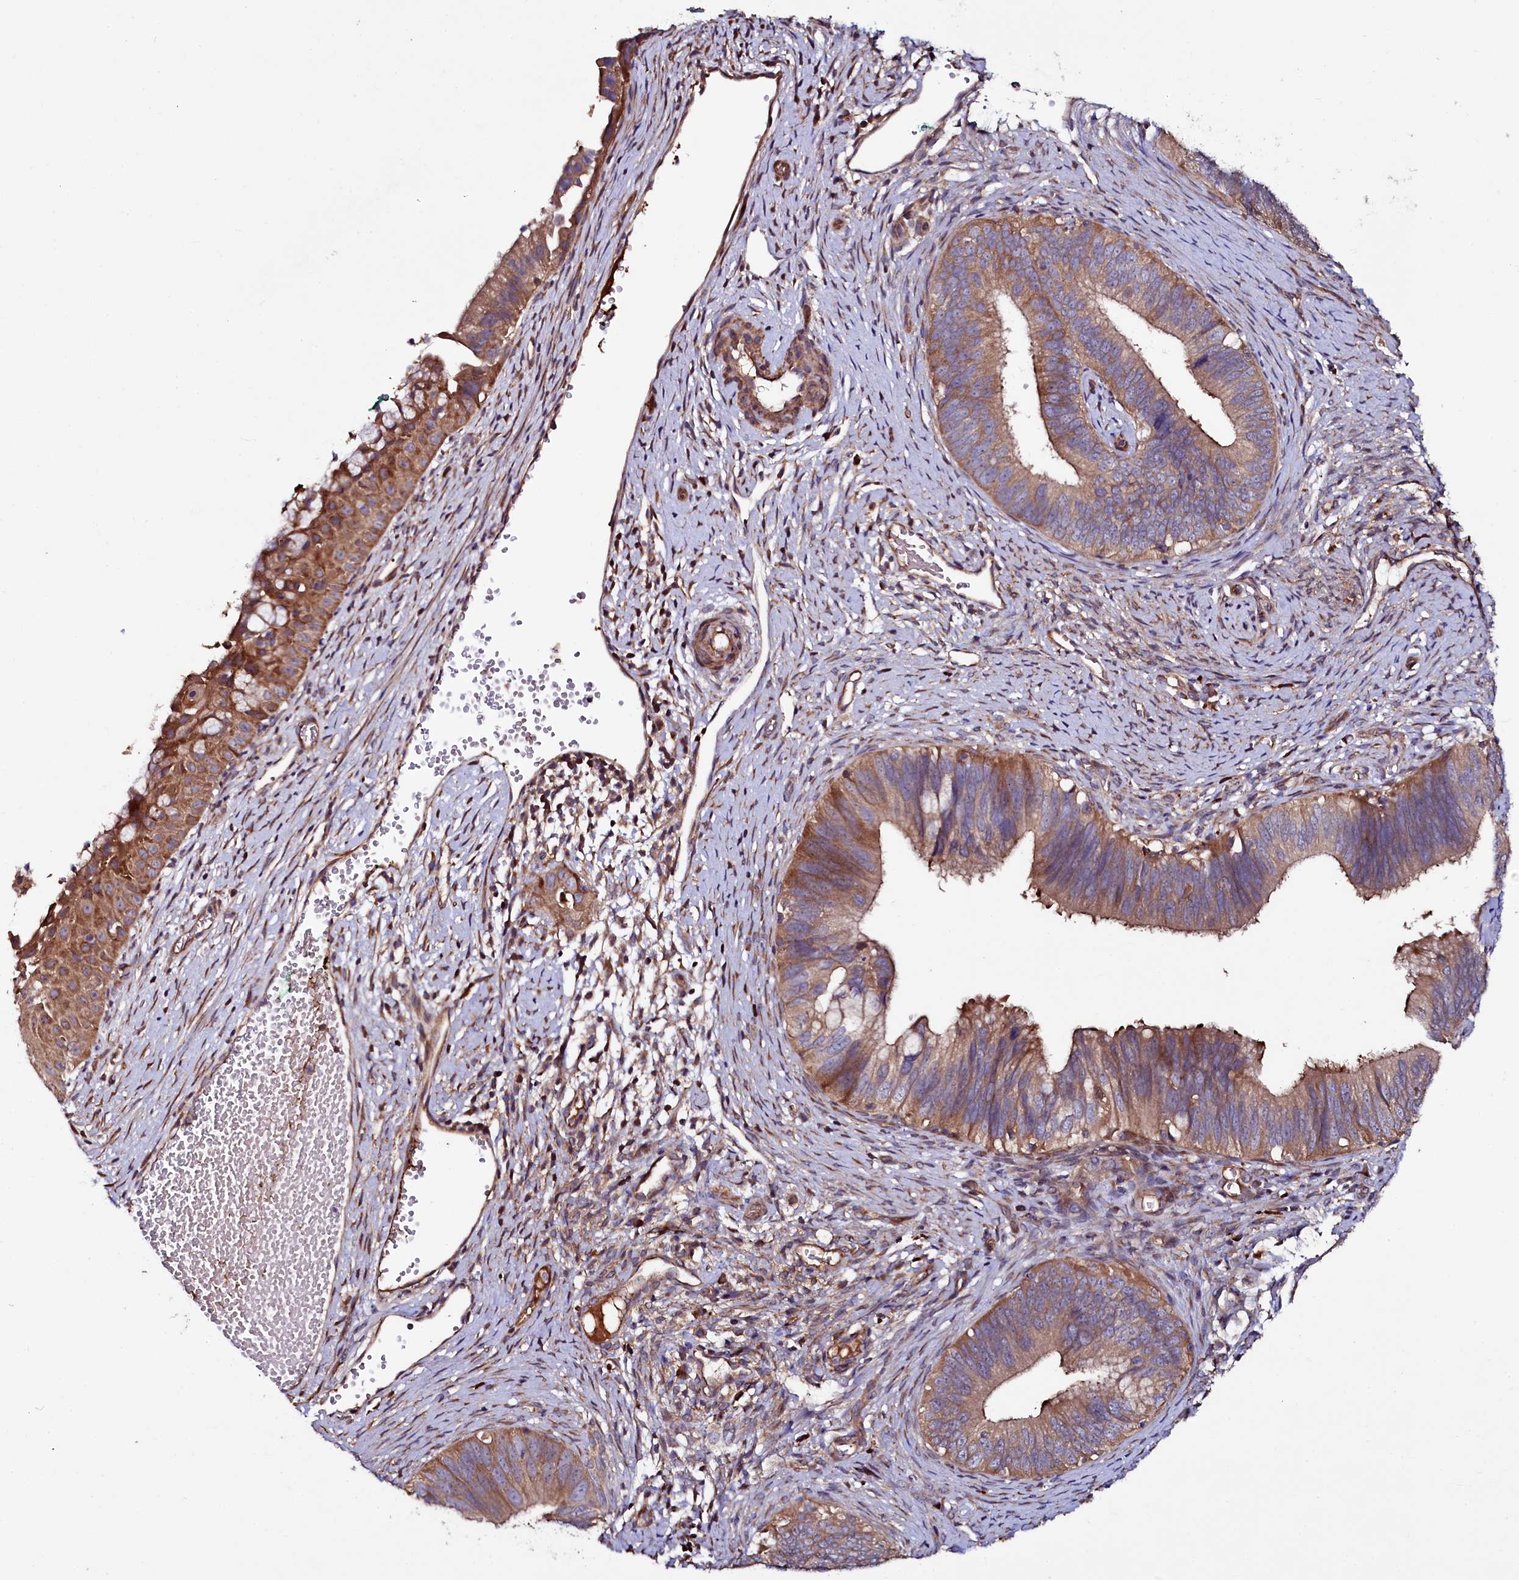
{"staining": {"intensity": "moderate", "quantity": ">75%", "location": "cytoplasmic/membranous"}, "tissue": "cervical cancer", "cell_type": "Tumor cells", "image_type": "cancer", "snomed": [{"axis": "morphology", "description": "Adenocarcinoma, NOS"}, {"axis": "topography", "description": "Cervix"}], "caption": "There is medium levels of moderate cytoplasmic/membranous staining in tumor cells of cervical cancer, as demonstrated by immunohistochemical staining (brown color).", "gene": "USPL1", "patient": {"sex": "female", "age": 42}}